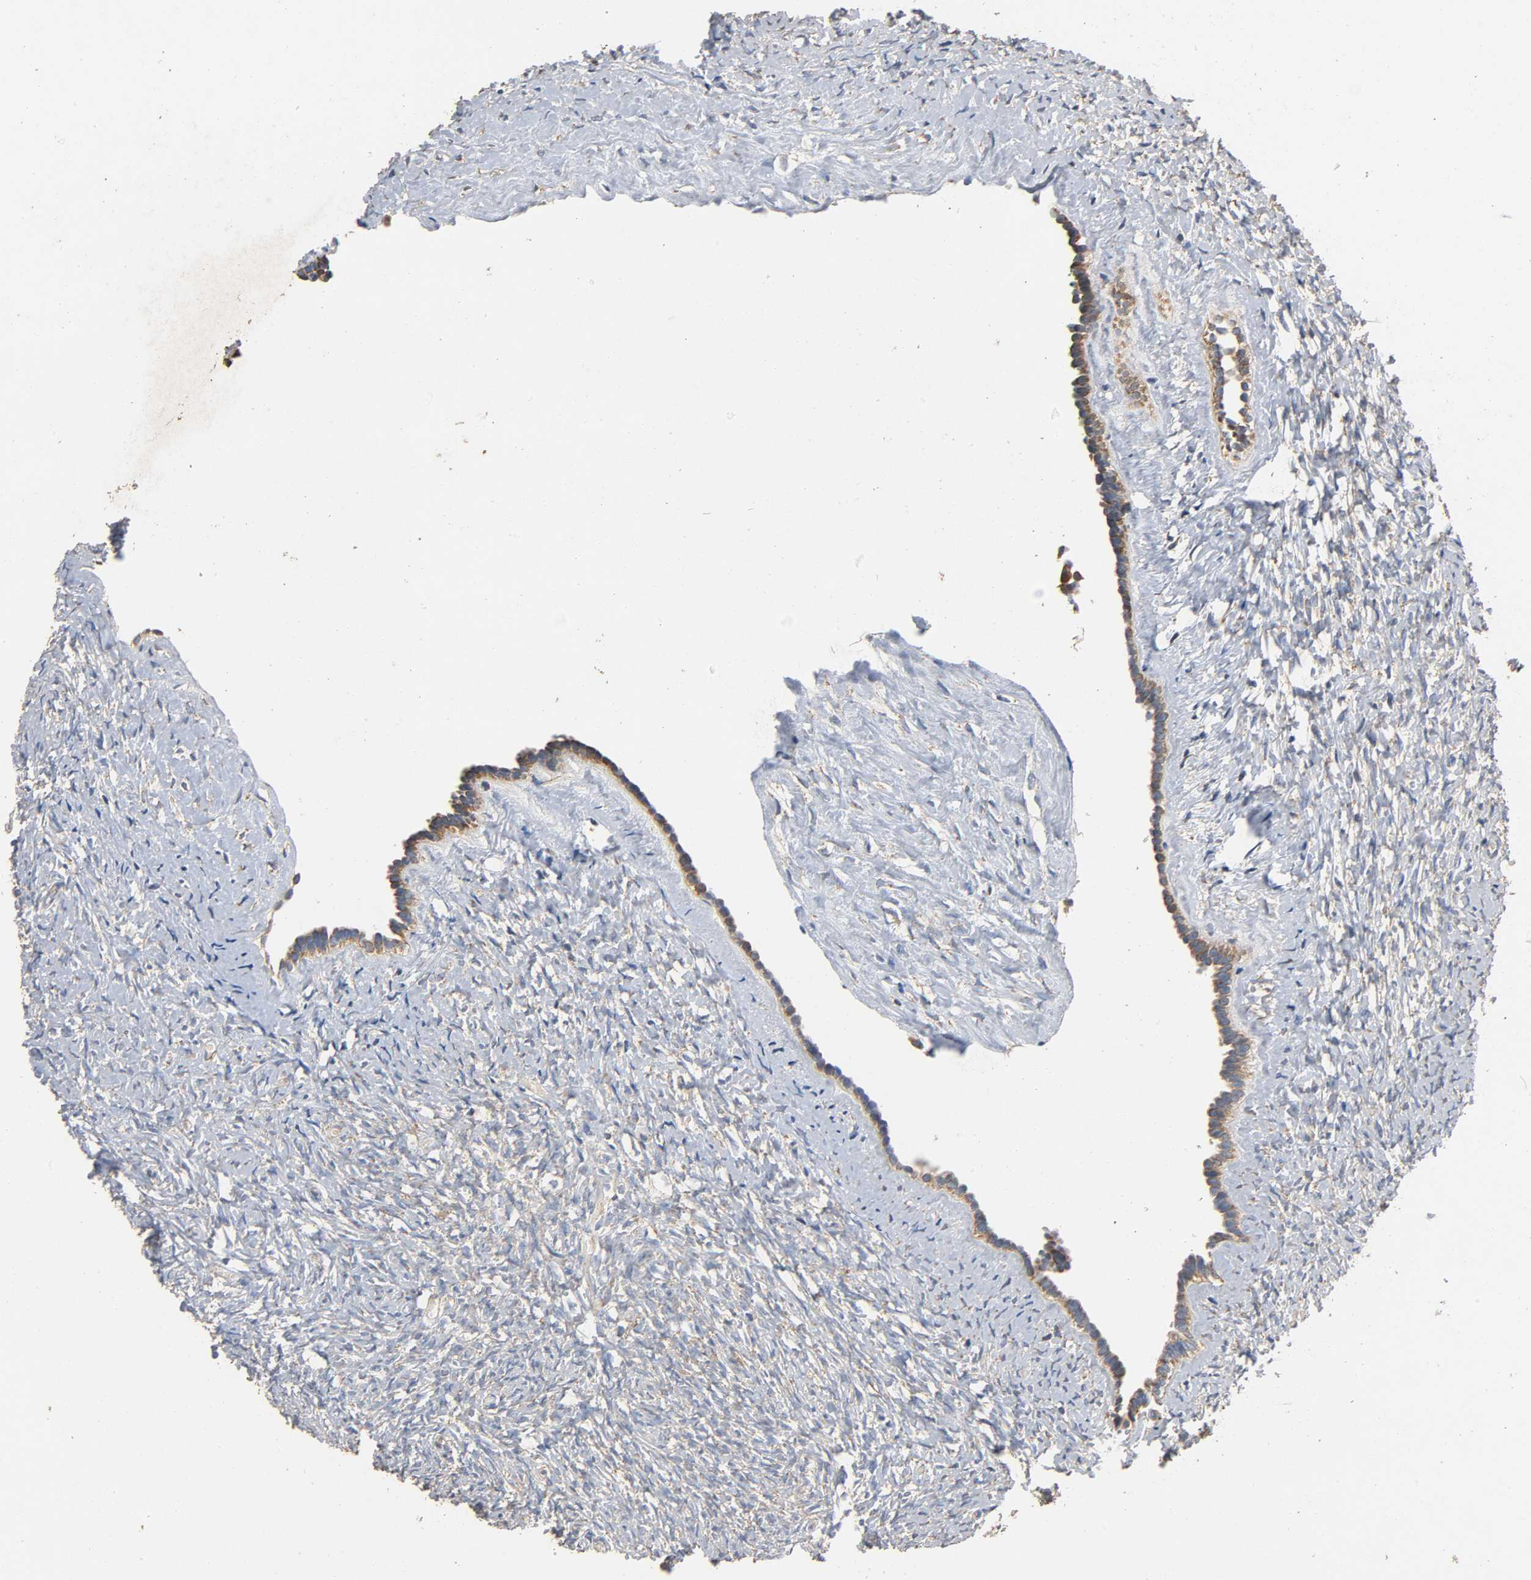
{"staining": {"intensity": "negative", "quantity": "none", "location": "none"}, "tissue": "ovary", "cell_type": "Follicle cells", "image_type": "normal", "snomed": [{"axis": "morphology", "description": "Normal tissue, NOS"}, {"axis": "topography", "description": "Ovary"}], "caption": "A high-resolution micrograph shows immunohistochemistry (IHC) staining of normal ovary, which reveals no significant expression in follicle cells. (DAB (3,3'-diaminobenzidine) immunohistochemistry, high magnification).", "gene": "NDUFS3", "patient": {"sex": "female", "age": 35}}